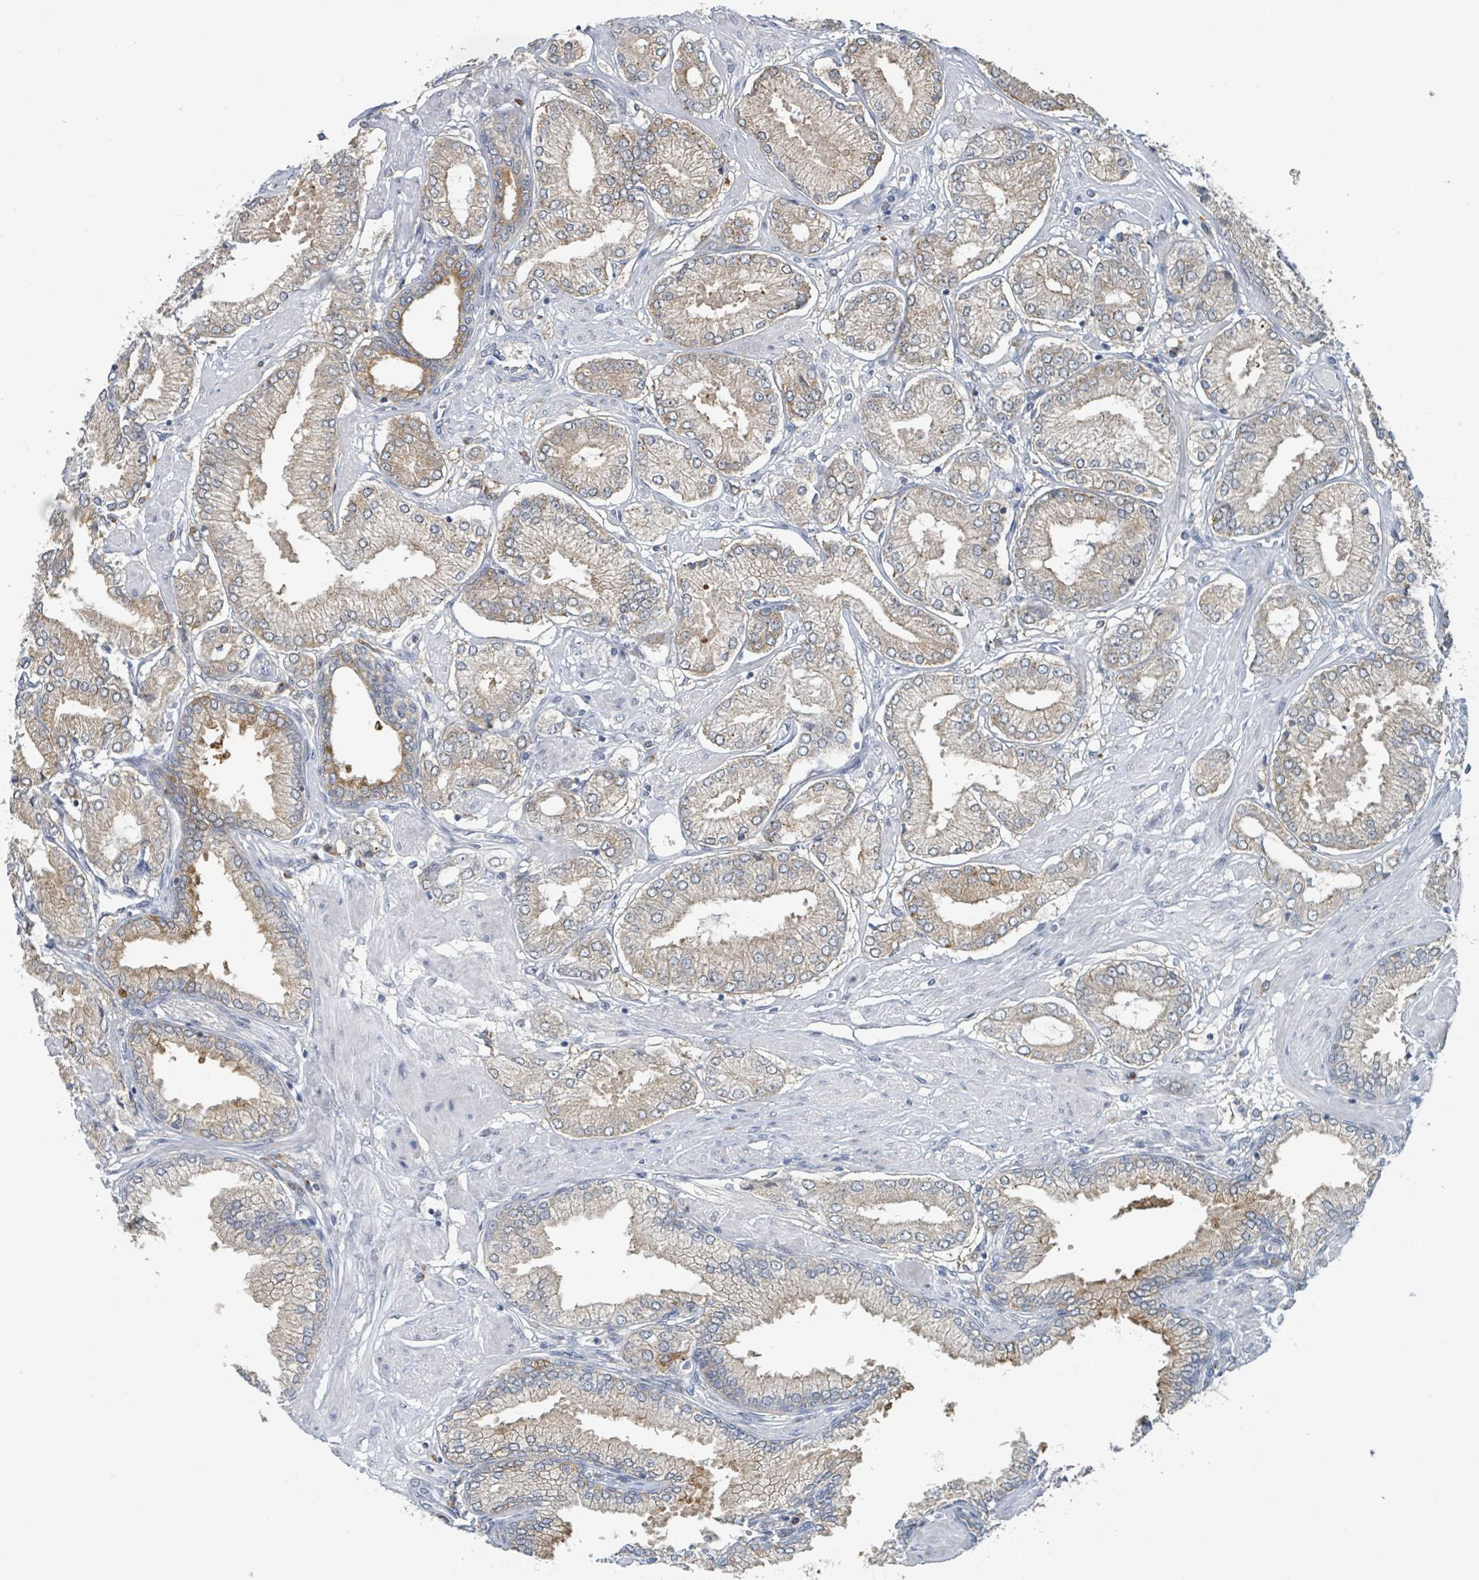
{"staining": {"intensity": "weak", "quantity": "25%-75%", "location": "cytoplasmic/membranous"}, "tissue": "prostate cancer", "cell_type": "Tumor cells", "image_type": "cancer", "snomed": [{"axis": "morphology", "description": "Adenocarcinoma, High grade"}, {"axis": "topography", "description": "Prostate and seminal vesicle, NOS"}], "caption": "Prostate adenocarcinoma (high-grade) stained for a protein displays weak cytoplasmic/membranous positivity in tumor cells.", "gene": "ANKRD55", "patient": {"sex": "male", "age": 64}}